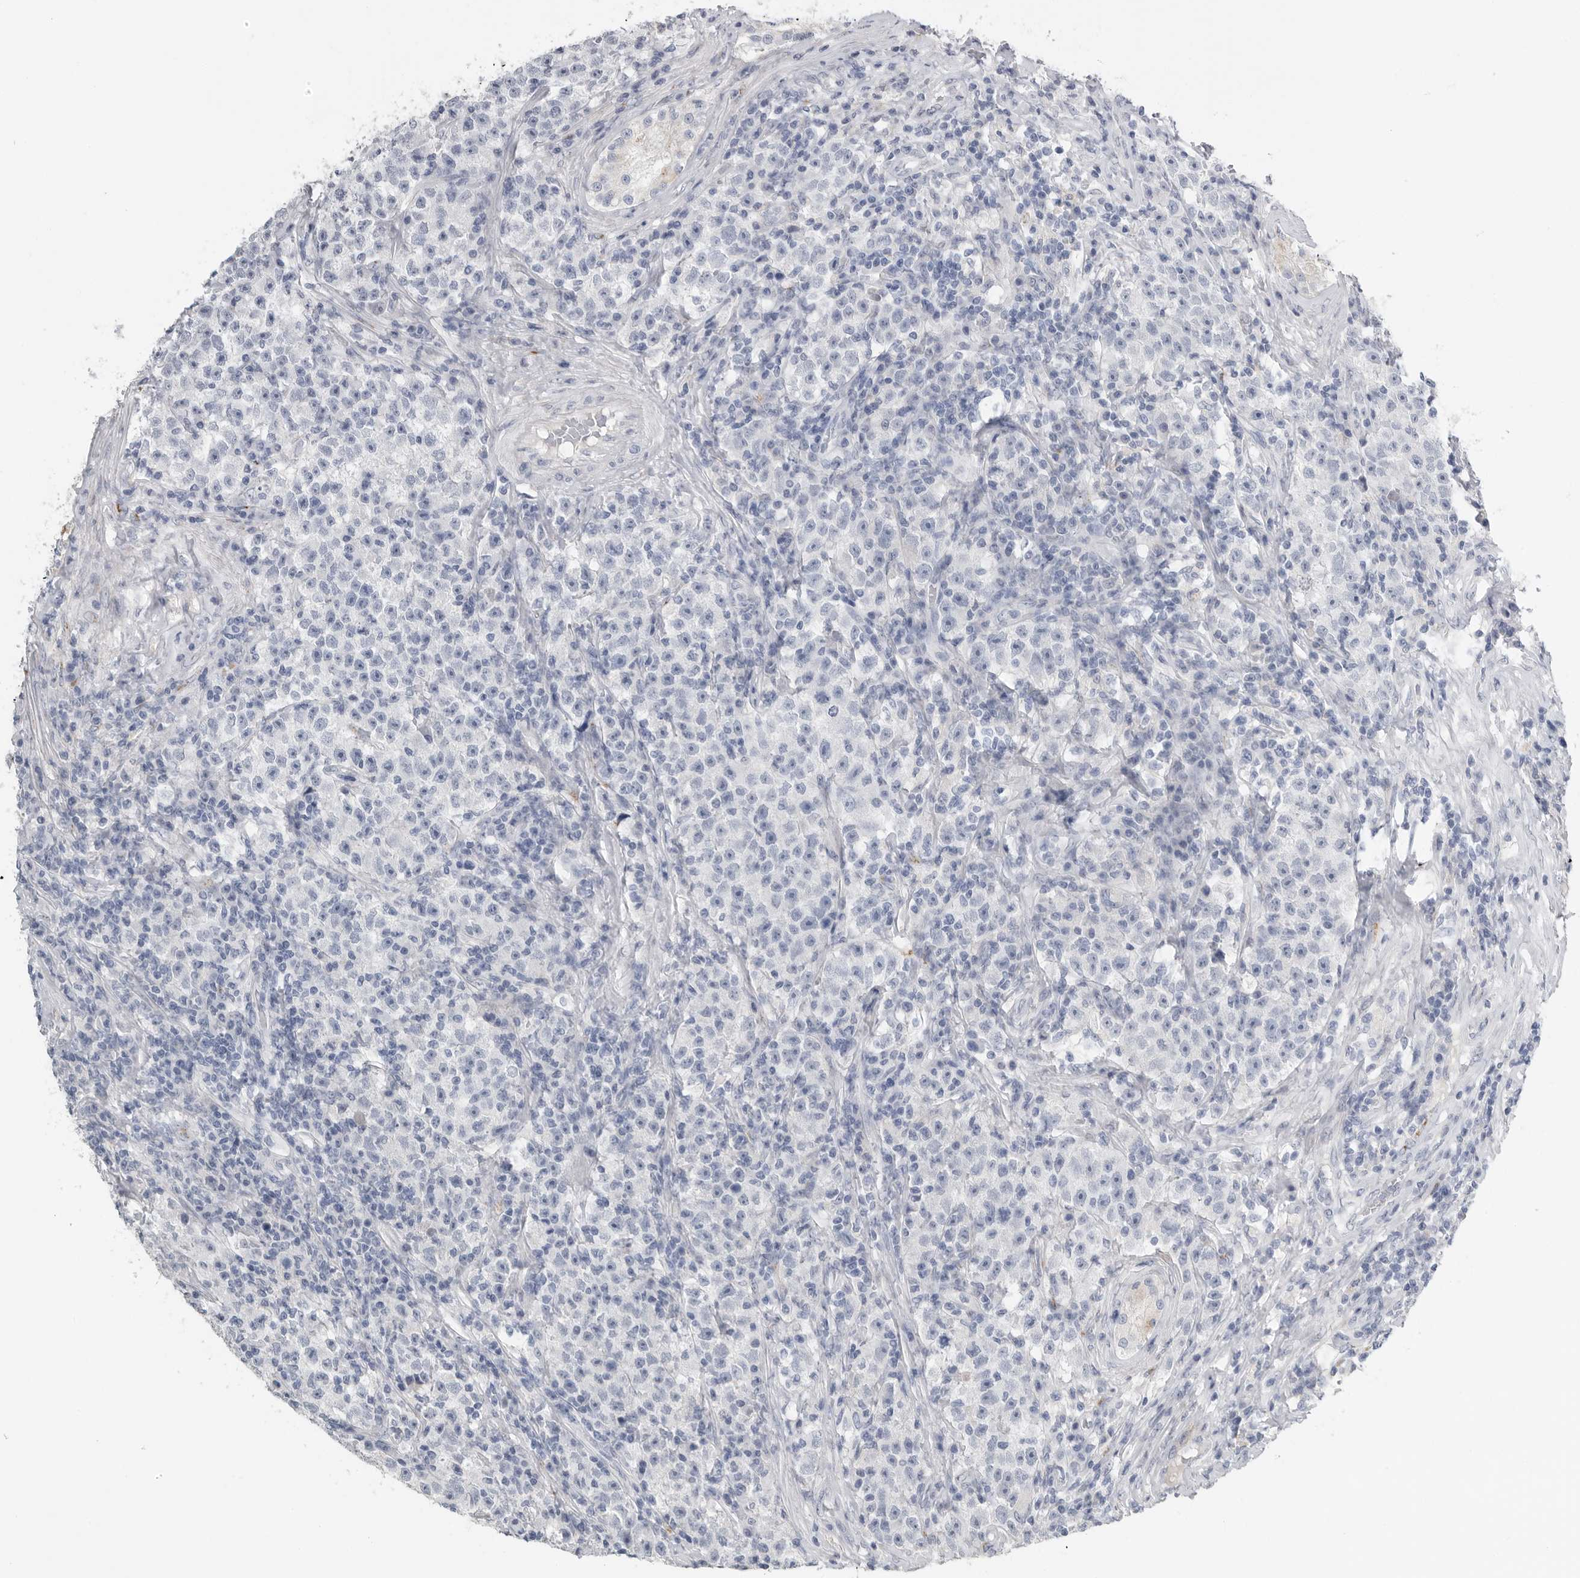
{"staining": {"intensity": "negative", "quantity": "none", "location": "none"}, "tissue": "testis cancer", "cell_type": "Tumor cells", "image_type": "cancer", "snomed": [{"axis": "morphology", "description": "Seminoma, NOS"}, {"axis": "topography", "description": "Testis"}], "caption": "Immunohistochemistry micrograph of neoplastic tissue: human testis seminoma stained with DAB (3,3'-diaminobenzidine) exhibits no significant protein expression in tumor cells.", "gene": "TIMP1", "patient": {"sex": "male", "age": 22}}